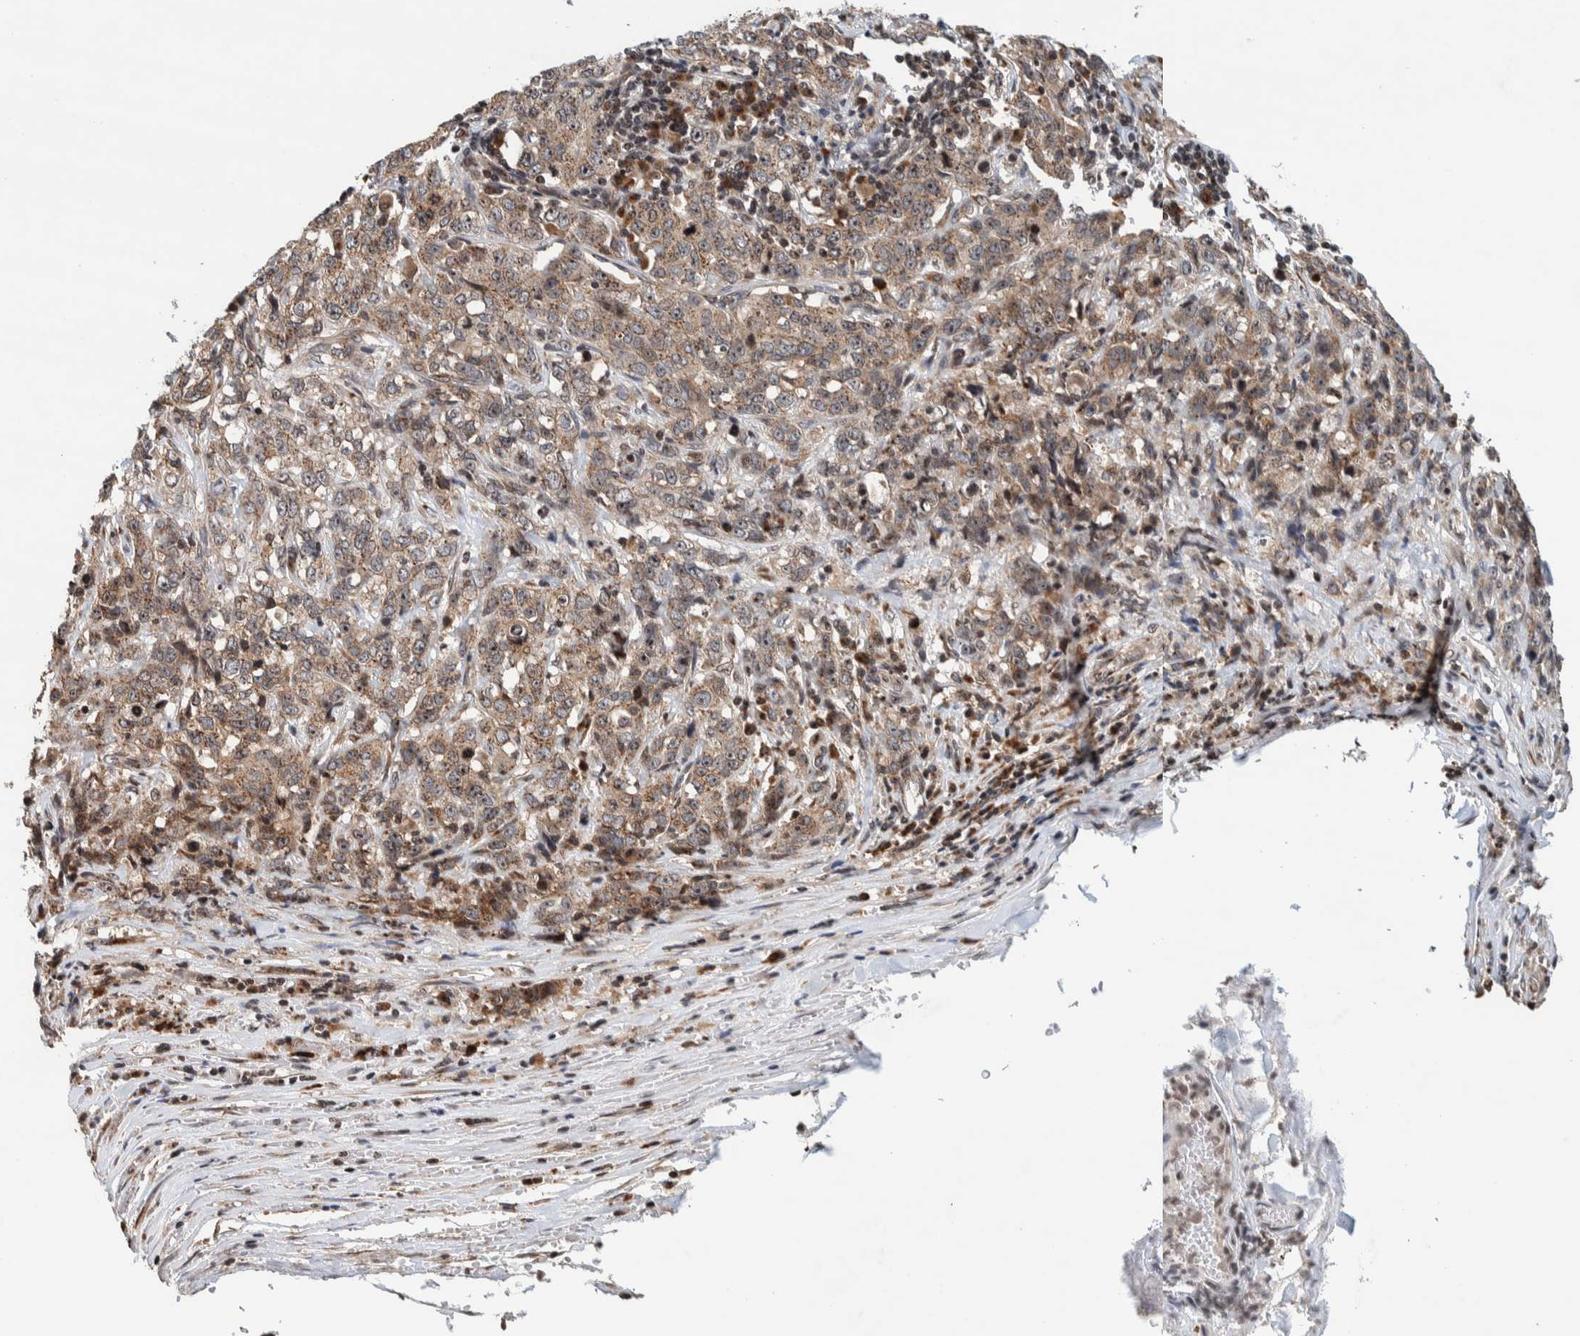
{"staining": {"intensity": "weak", "quantity": ">75%", "location": "cytoplasmic/membranous"}, "tissue": "stomach cancer", "cell_type": "Tumor cells", "image_type": "cancer", "snomed": [{"axis": "morphology", "description": "Adenocarcinoma, NOS"}, {"axis": "topography", "description": "Stomach"}], "caption": "This is an image of immunohistochemistry staining of stomach cancer (adenocarcinoma), which shows weak positivity in the cytoplasmic/membranous of tumor cells.", "gene": "CCDC182", "patient": {"sex": "male", "age": 48}}